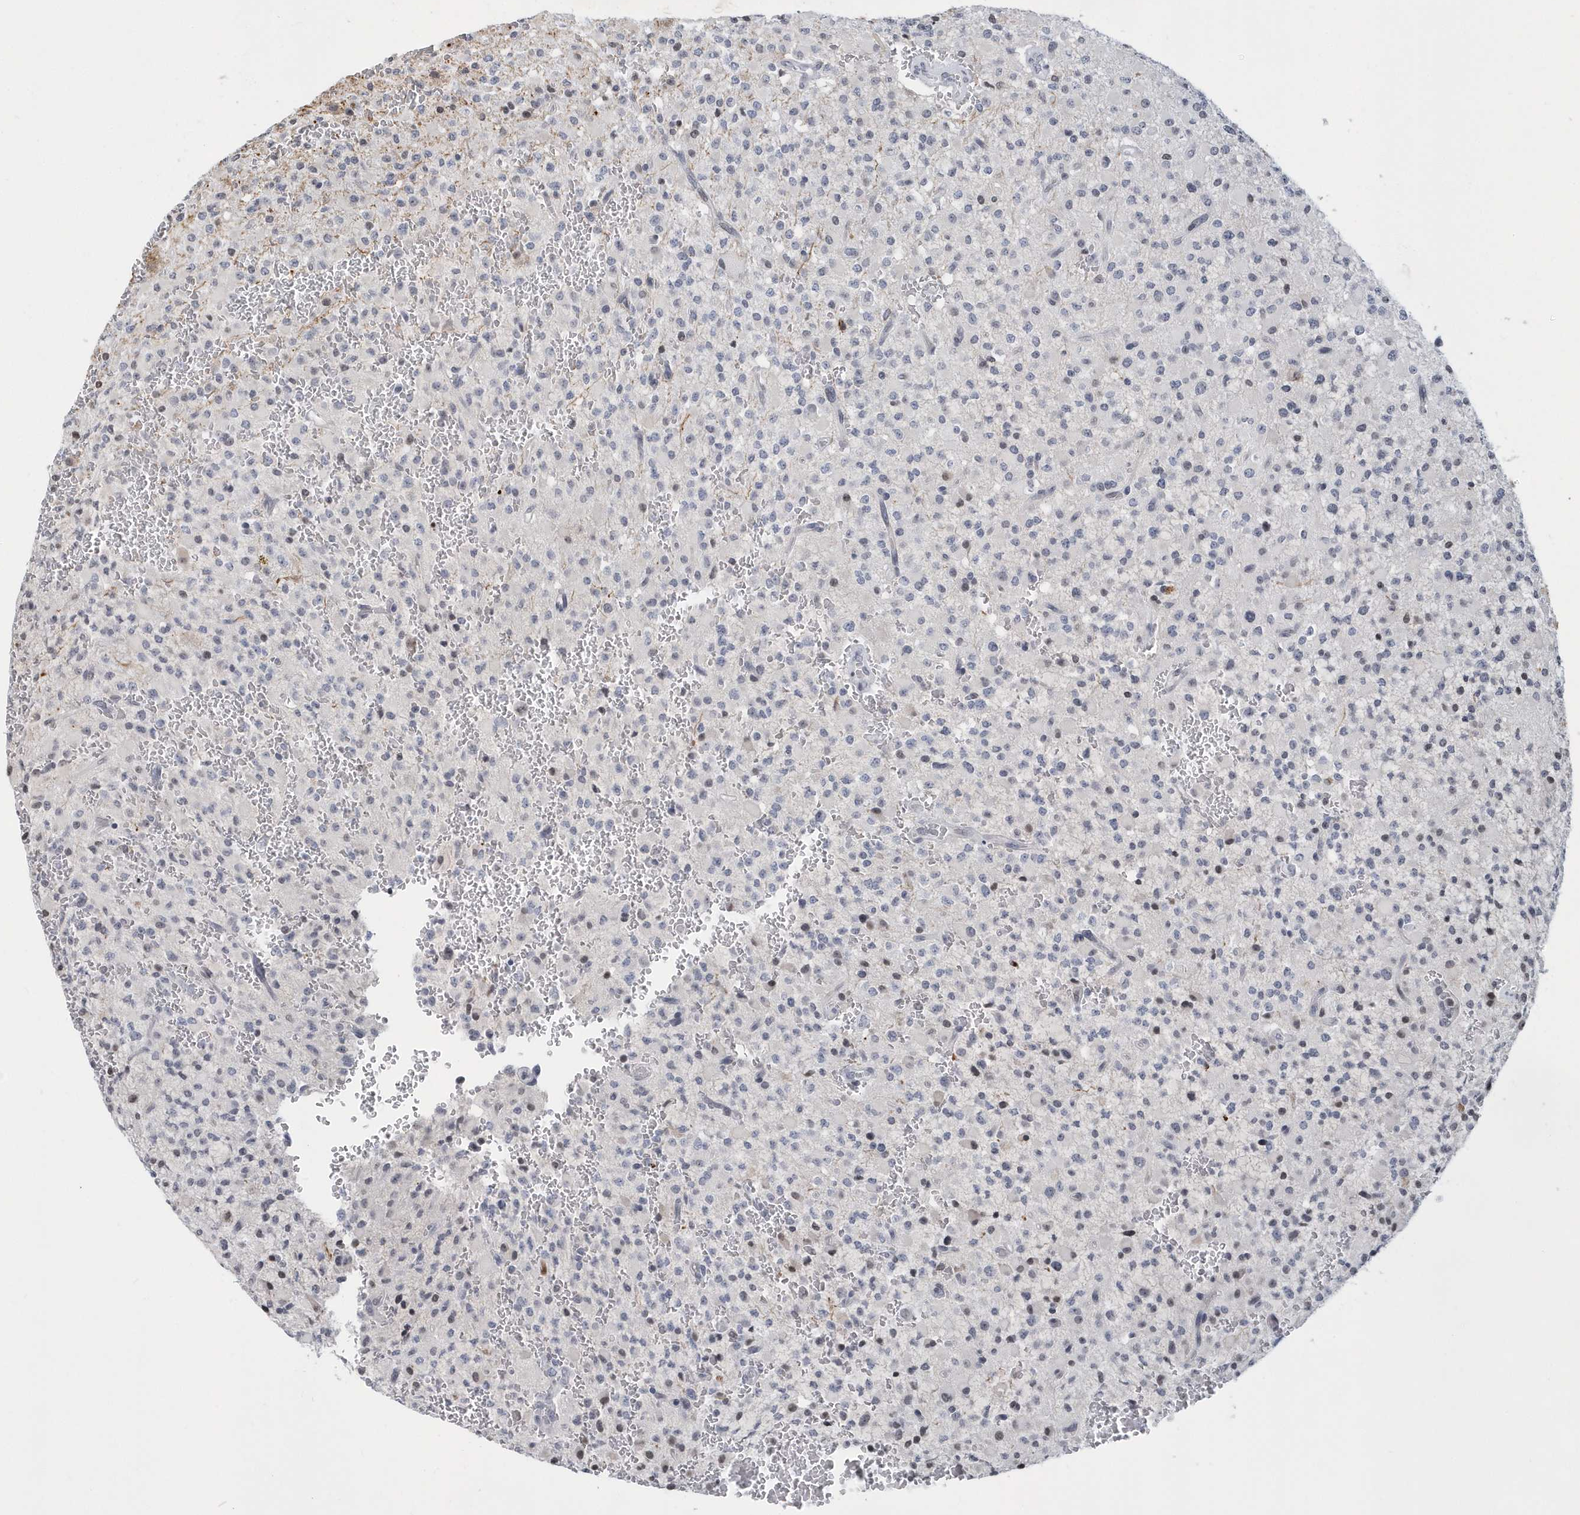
{"staining": {"intensity": "negative", "quantity": "none", "location": "none"}, "tissue": "glioma", "cell_type": "Tumor cells", "image_type": "cancer", "snomed": [{"axis": "morphology", "description": "Glioma, malignant, High grade"}, {"axis": "topography", "description": "Brain"}], "caption": "Immunohistochemistry micrograph of glioma stained for a protein (brown), which displays no positivity in tumor cells.", "gene": "VWA5B2", "patient": {"sex": "male", "age": 34}}